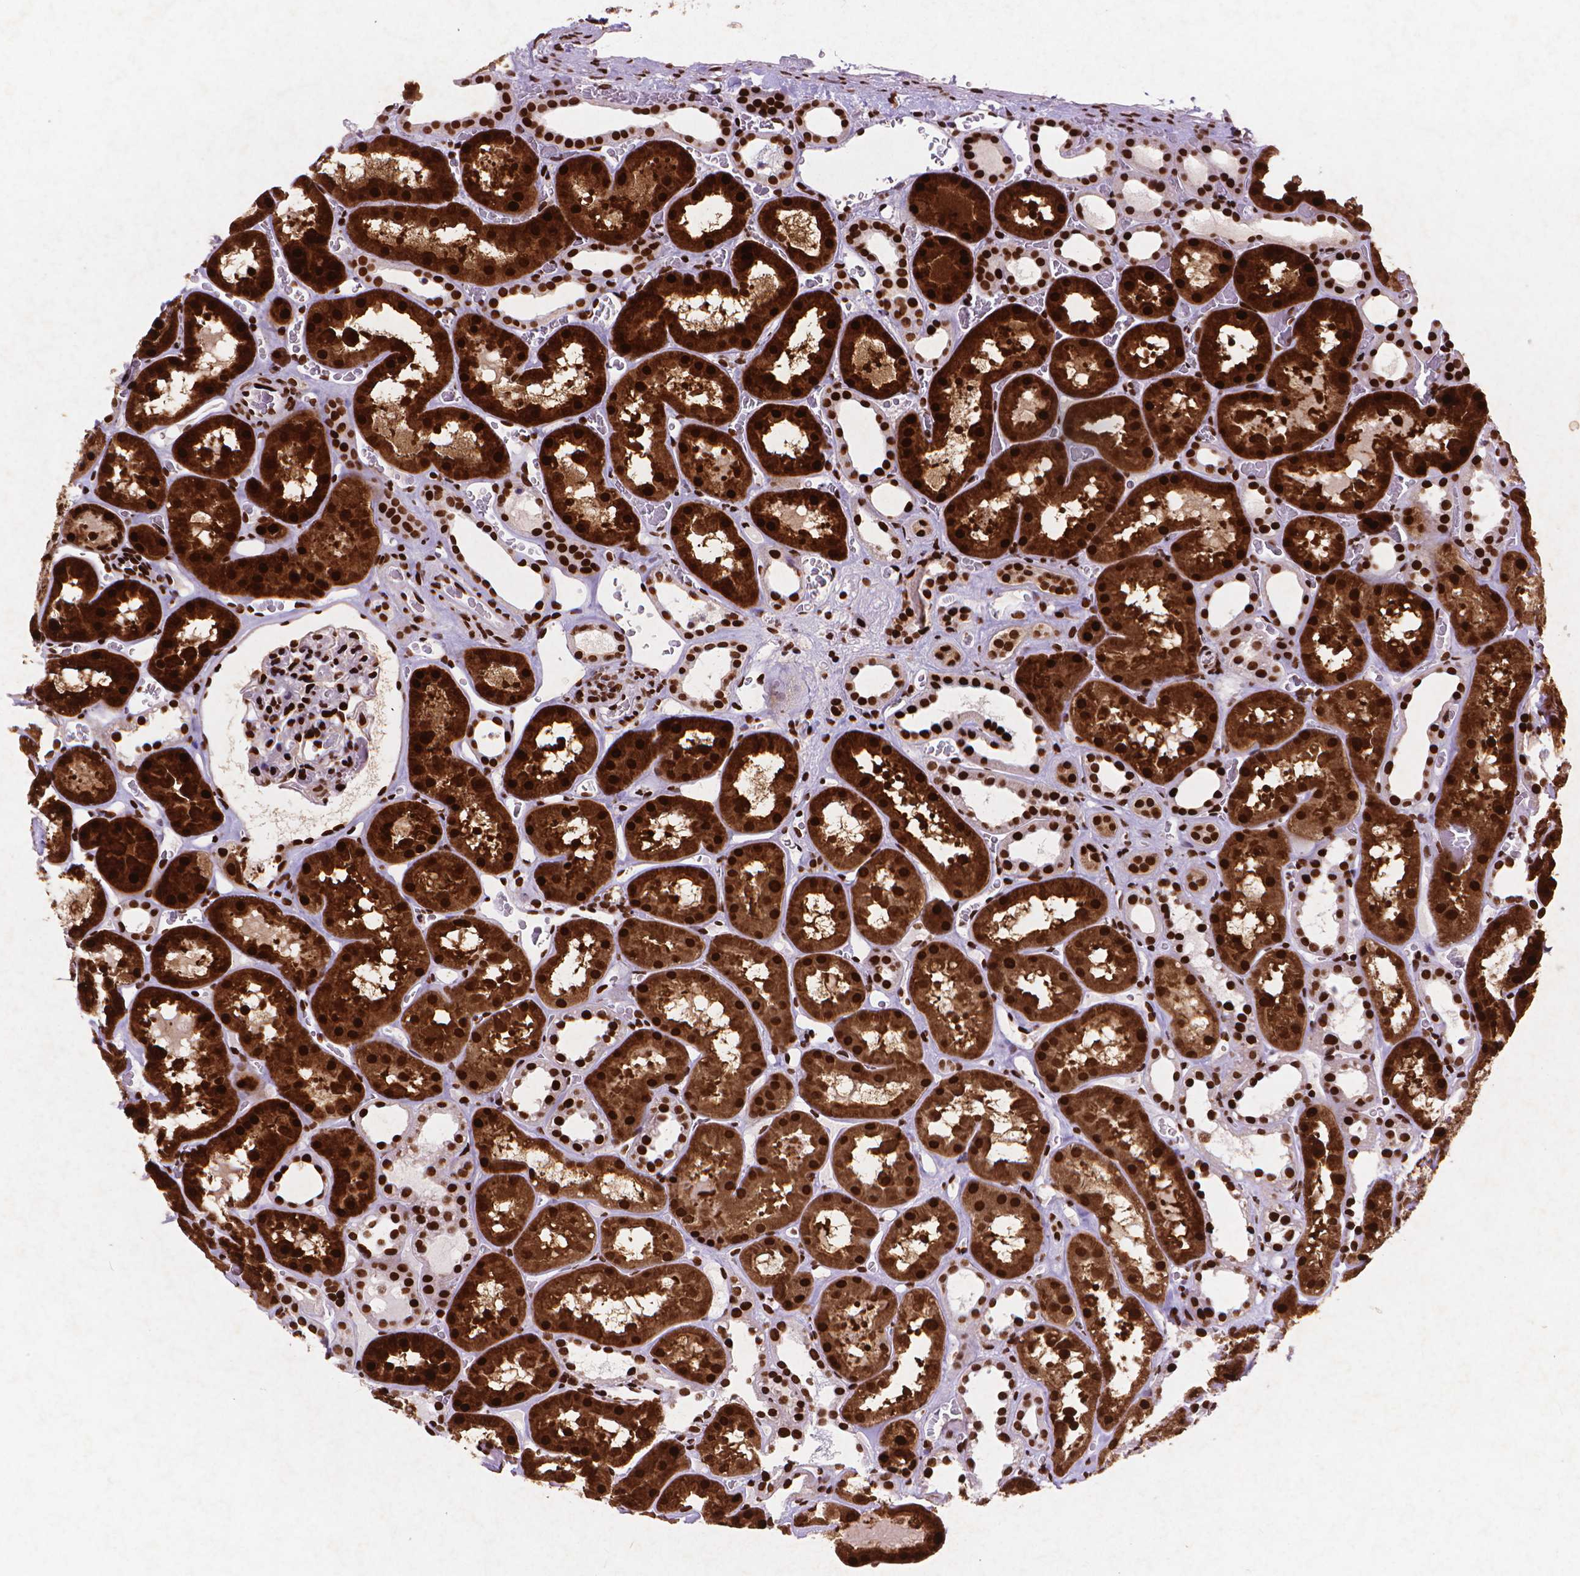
{"staining": {"intensity": "strong", "quantity": ">75%", "location": "nuclear"}, "tissue": "kidney", "cell_type": "Cells in glomeruli", "image_type": "normal", "snomed": [{"axis": "morphology", "description": "Normal tissue, NOS"}, {"axis": "topography", "description": "Kidney"}], "caption": "Strong nuclear protein positivity is appreciated in approximately >75% of cells in glomeruli in kidney. Immunohistochemistry (ihc) stains the protein of interest in brown and the nuclei are stained blue.", "gene": "CITED2", "patient": {"sex": "female", "age": 41}}